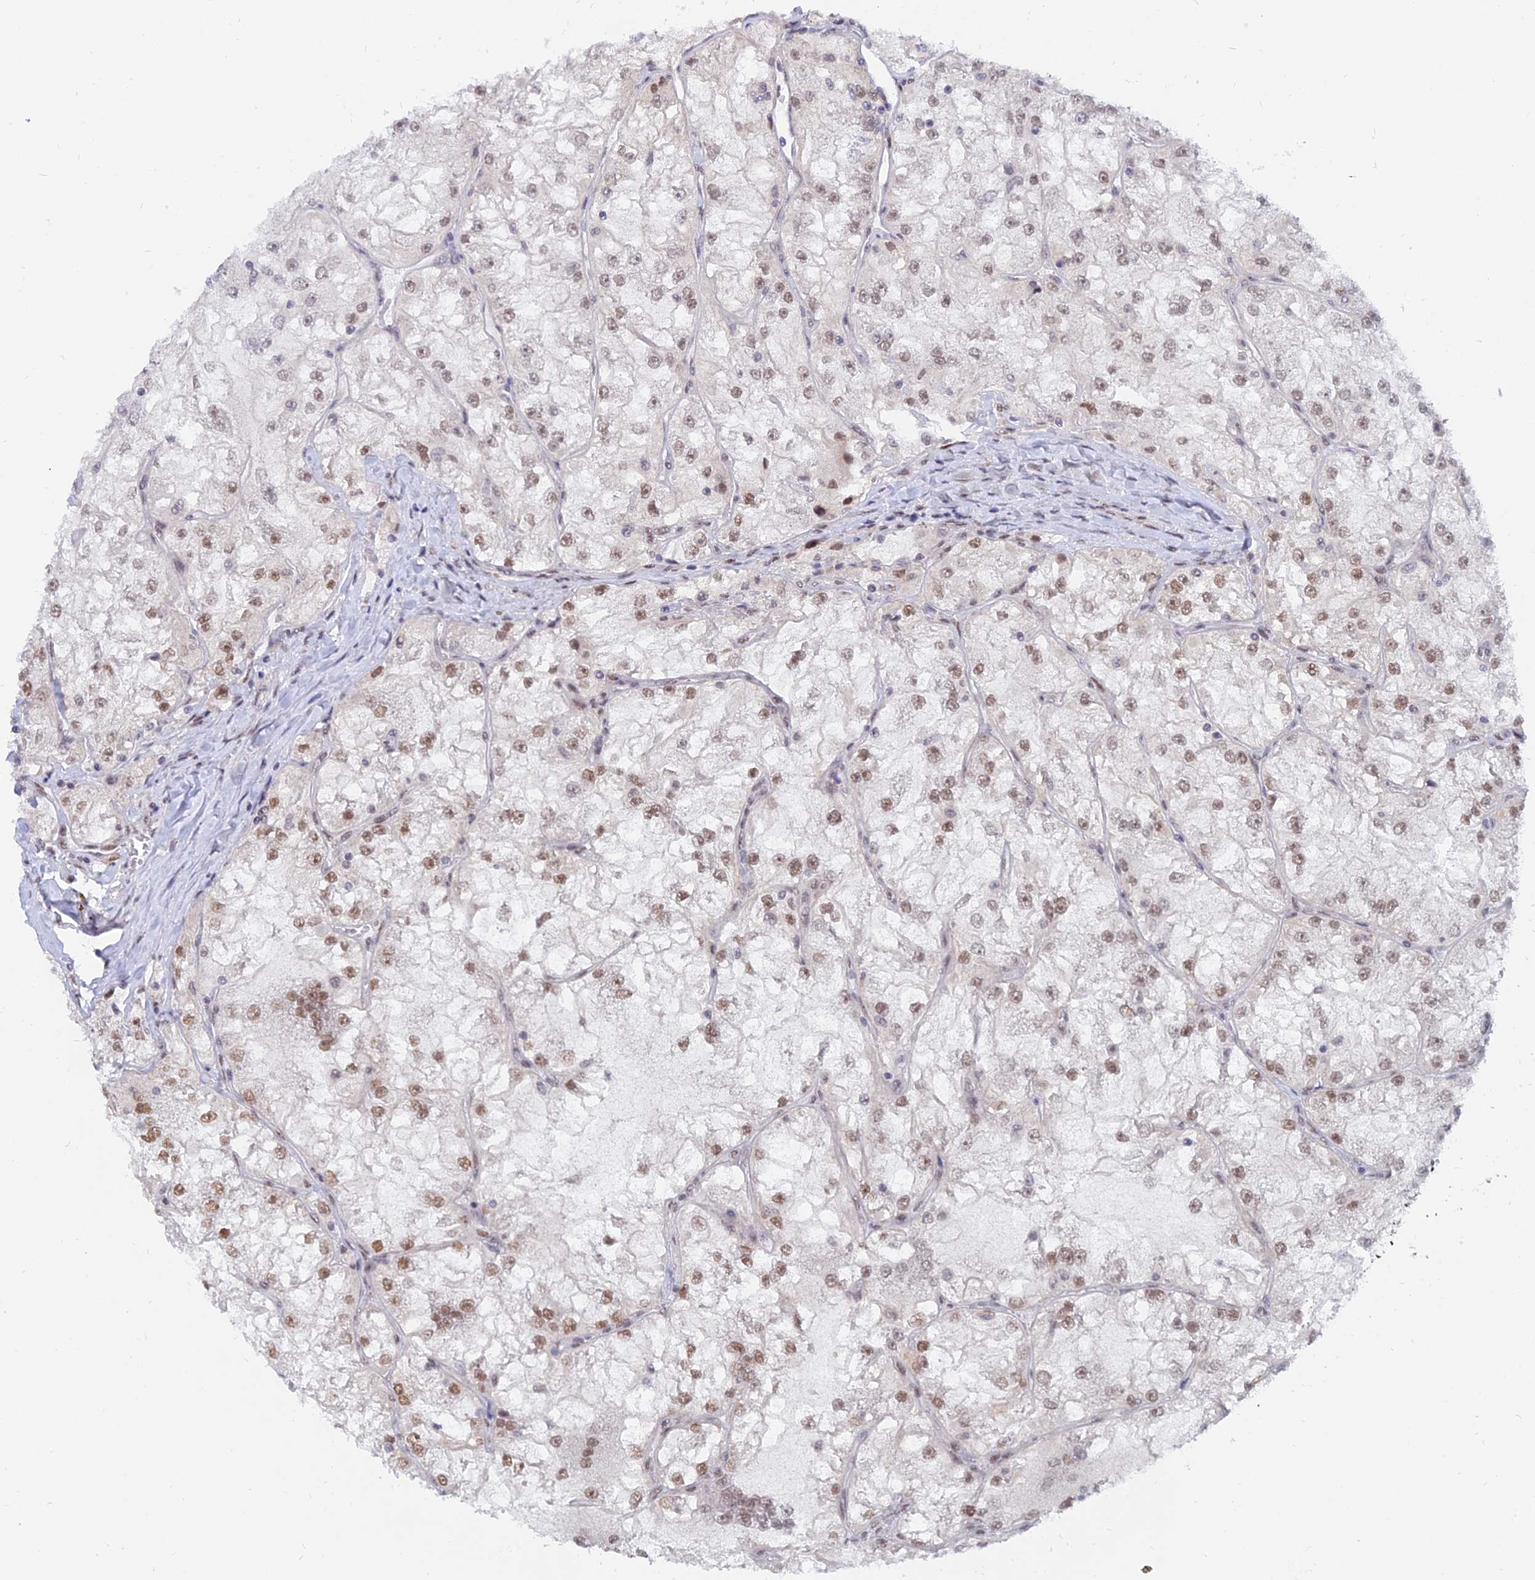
{"staining": {"intensity": "moderate", "quantity": "25%-75%", "location": "nuclear"}, "tissue": "renal cancer", "cell_type": "Tumor cells", "image_type": "cancer", "snomed": [{"axis": "morphology", "description": "Adenocarcinoma, NOS"}, {"axis": "topography", "description": "Kidney"}], "caption": "Immunohistochemistry staining of renal adenocarcinoma, which reveals medium levels of moderate nuclear expression in about 25%-75% of tumor cells indicating moderate nuclear protein positivity. The staining was performed using DAB (3,3'-diaminobenzidine) (brown) for protein detection and nuclei were counterstained in hematoxylin (blue).", "gene": "DPY30", "patient": {"sex": "female", "age": 72}}